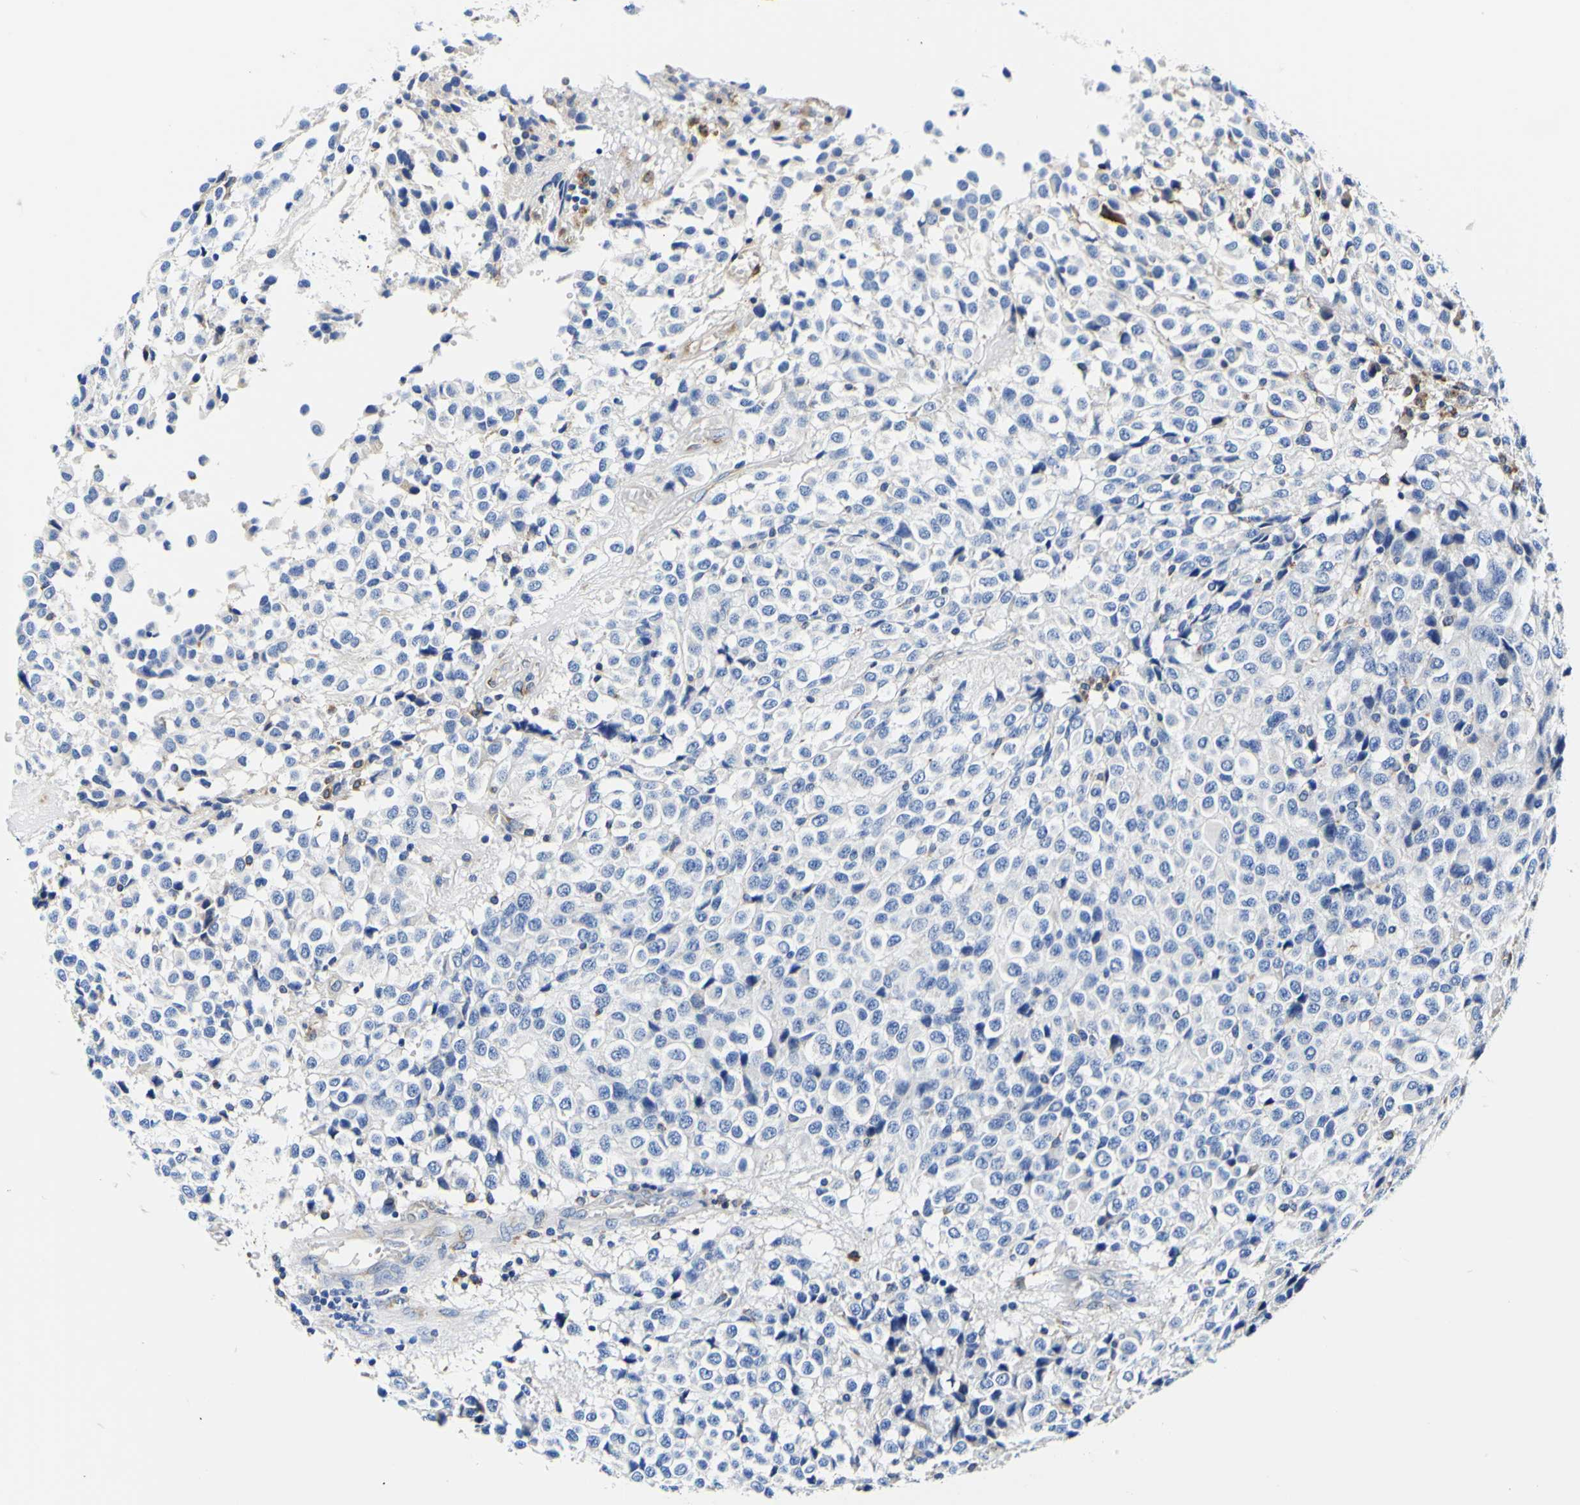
{"staining": {"intensity": "negative", "quantity": "none", "location": "none"}, "tissue": "glioma", "cell_type": "Tumor cells", "image_type": "cancer", "snomed": [{"axis": "morphology", "description": "Glioma, malignant, High grade"}, {"axis": "topography", "description": "Brain"}], "caption": "This image is of glioma stained with immunohistochemistry (IHC) to label a protein in brown with the nuclei are counter-stained blue. There is no expression in tumor cells. Brightfield microscopy of IHC stained with DAB (3,3'-diaminobenzidine) (brown) and hematoxylin (blue), captured at high magnification.", "gene": "P4HB", "patient": {"sex": "male", "age": 32}}